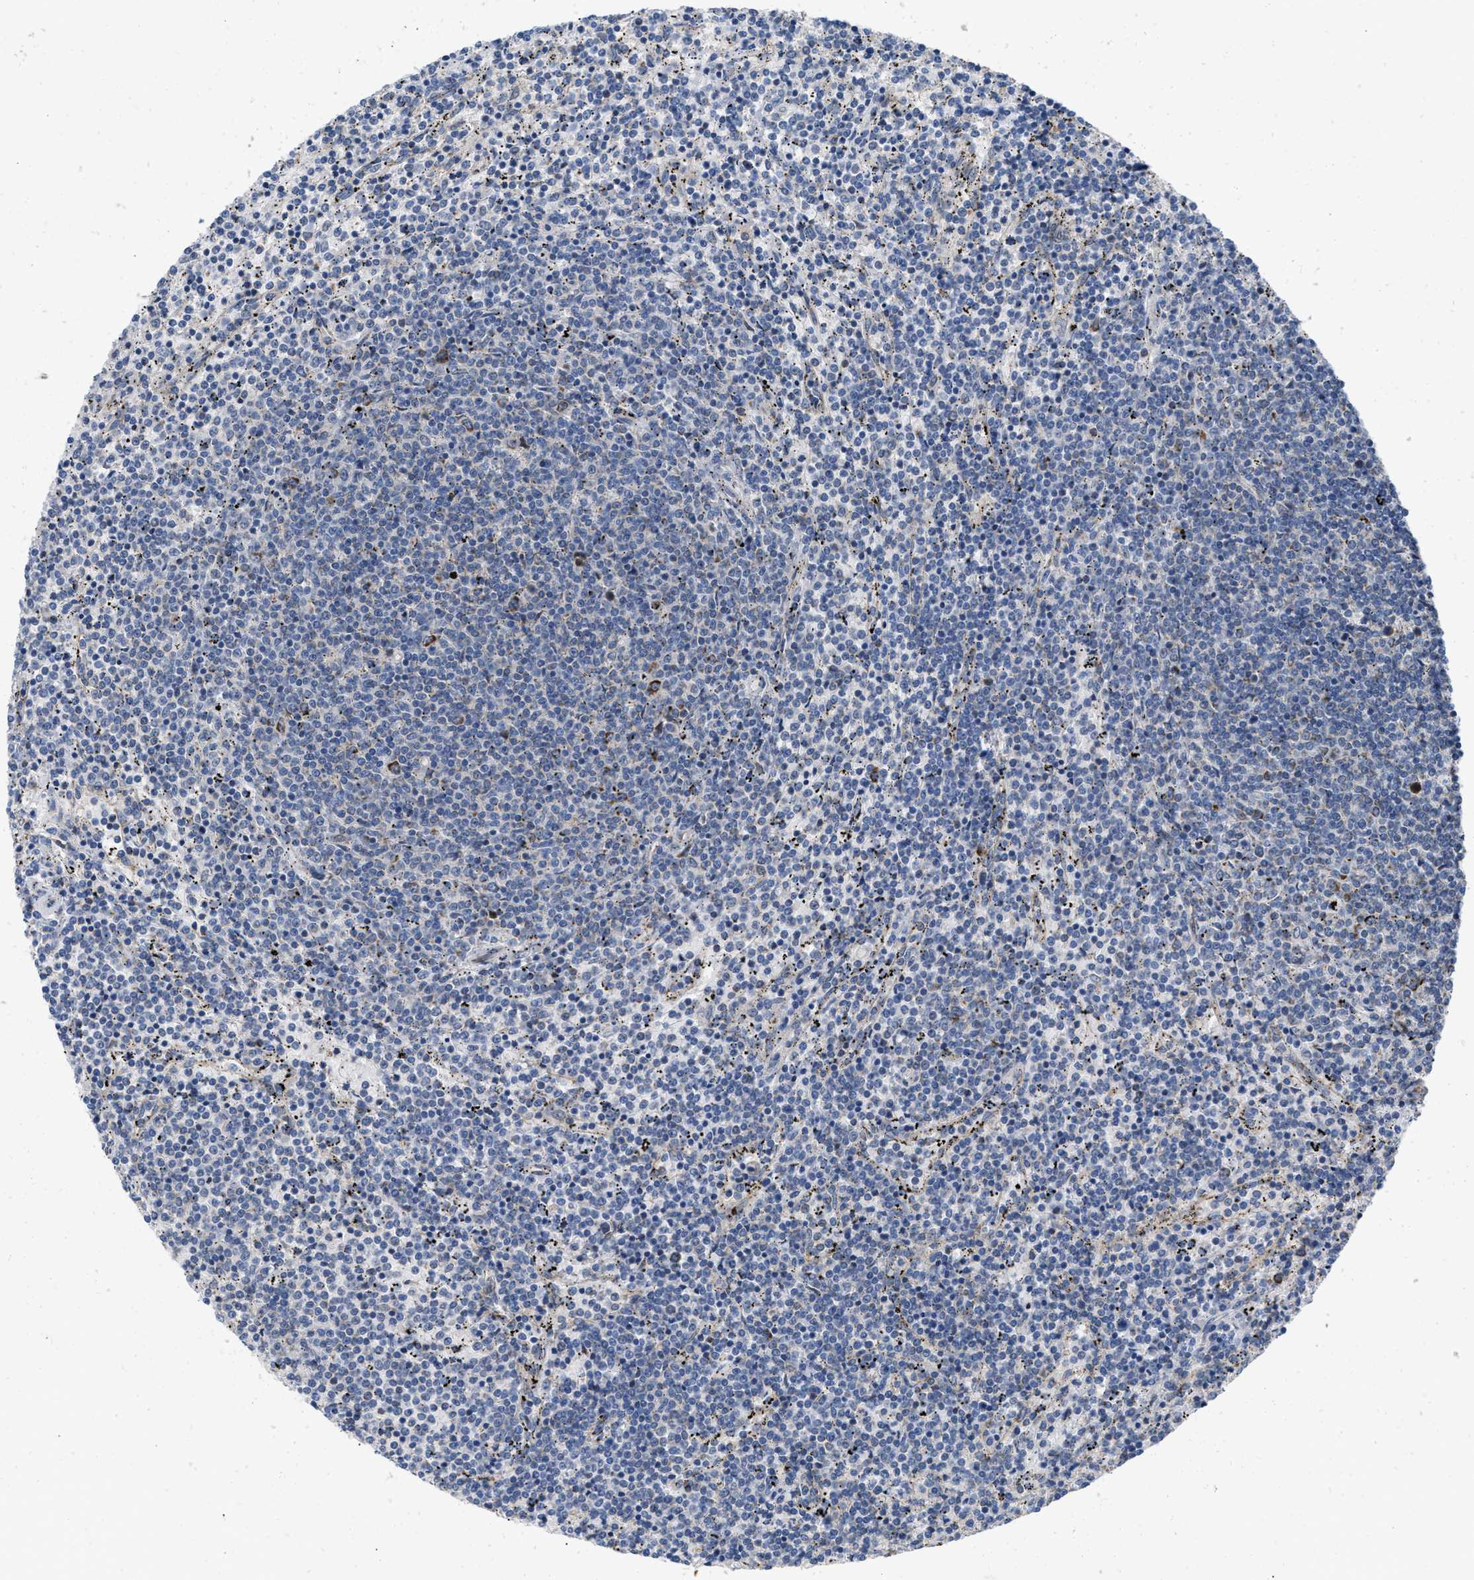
{"staining": {"intensity": "negative", "quantity": "none", "location": "none"}, "tissue": "lymphoma", "cell_type": "Tumor cells", "image_type": "cancer", "snomed": [{"axis": "morphology", "description": "Malignant lymphoma, non-Hodgkin's type, Low grade"}, {"axis": "topography", "description": "Spleen"}], "caption": "Immunohistochemistry photomicrograph of neoplastic tissue: human low-grade malignant lymphoma, non-Hodgkin's type stained with DAB shows no significant protein expression in tumor cells. Brightfield microscopy of immunohistochemistry stained with DAB (3,3'-diaminobenzidine) (brown) and hematoxylin (blue), captured at high magnification.", "gene": "AKAP1", "patient": {"sex": "female", "age": 50}}